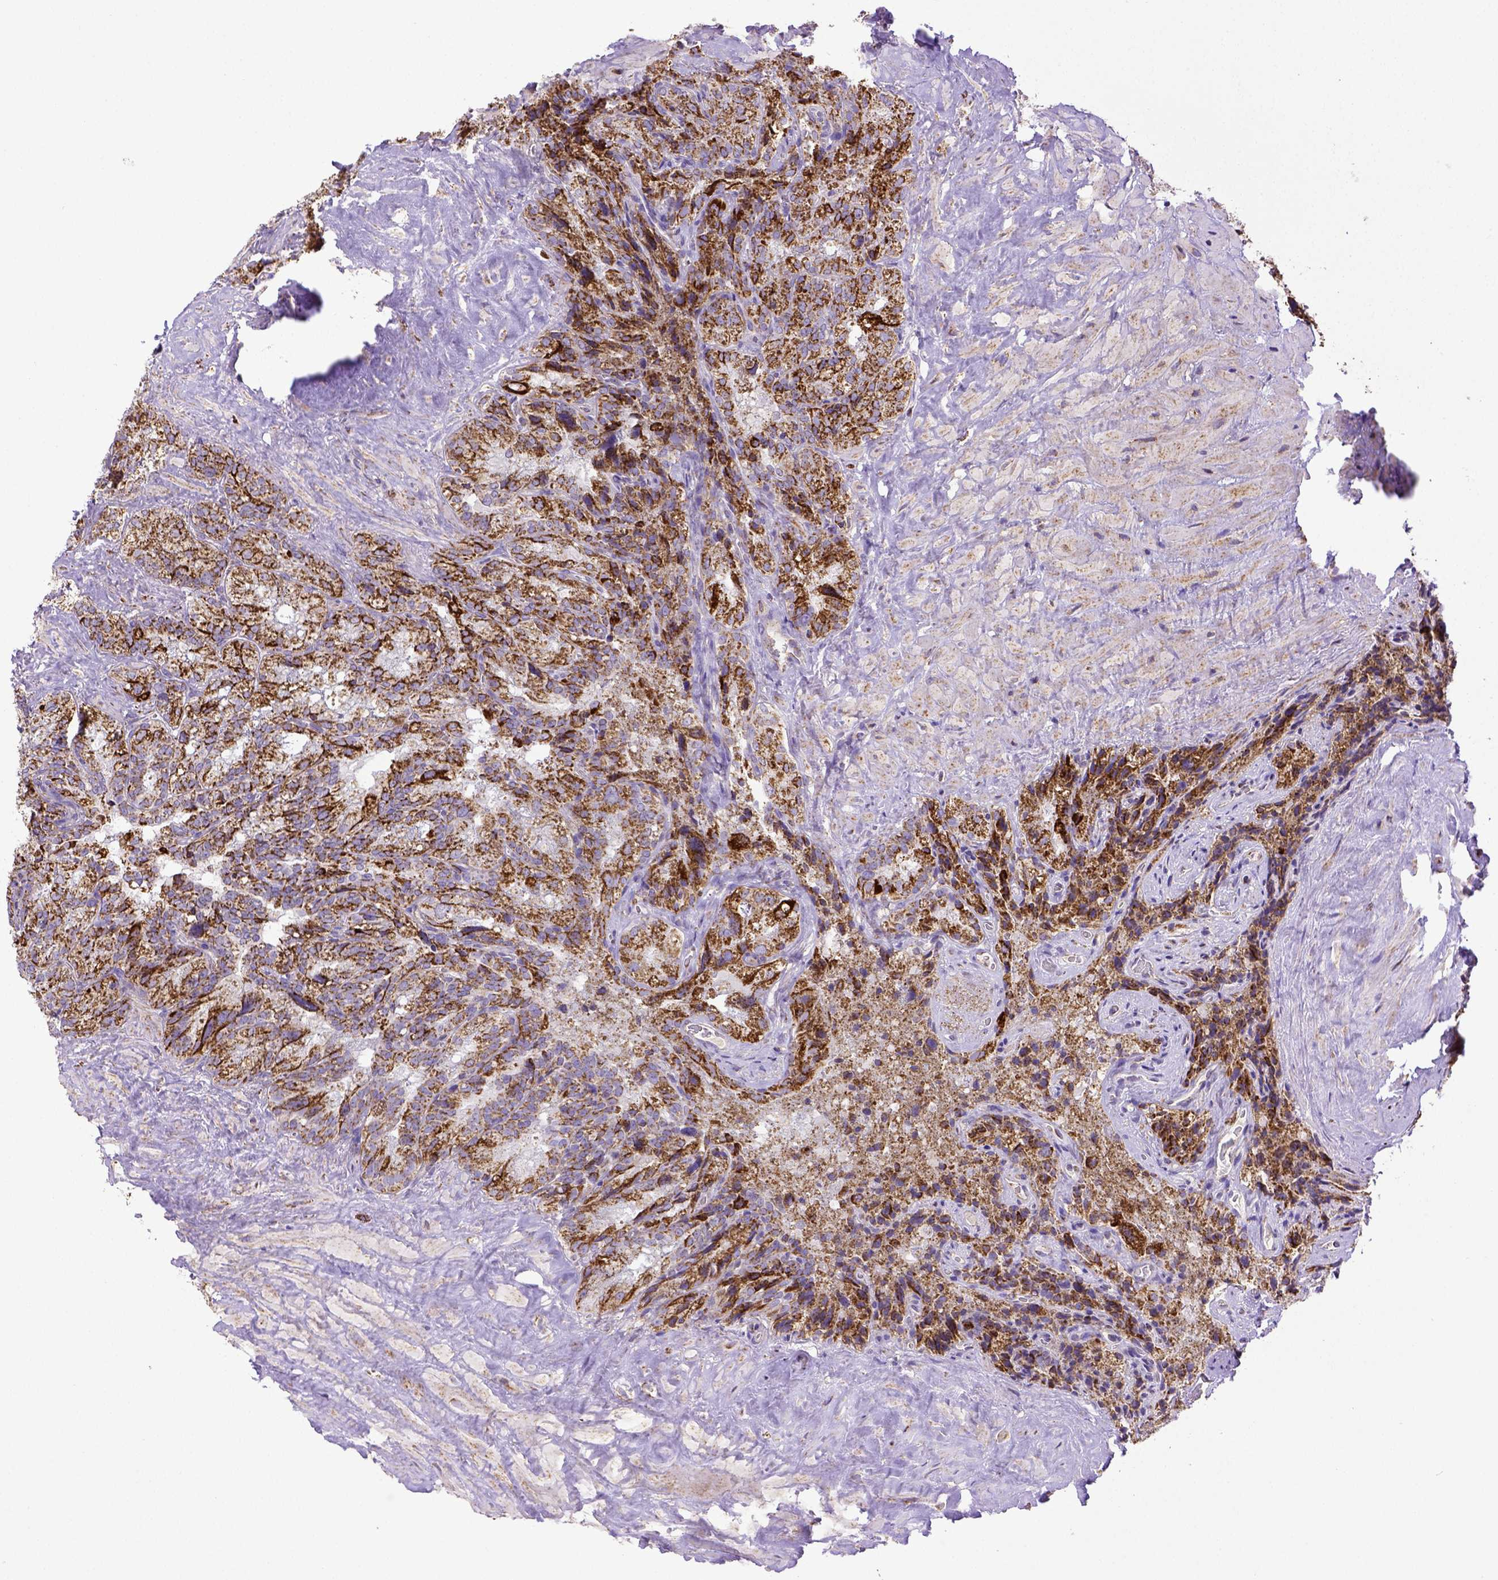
{"staining": {"intensity": "strong", "quantity": ">75%", "location": "cytoplasmic/membranous"}, "tissue": "seminal vesicle", "cell_type": "Glandular cells", "image_type": "normal", "snomed": [{"axis": "morphology", "description": "Normal tissue, NOS"}, {"axis": "topography", "description": "Prostate"}, {"axis": "topography", "description": "Seminal veicle"}], "caption": "This is a histology image of immunohistochemistry staining of benign seminal vesicle, which shows strong expression in the cytoplasmic/membranous of glandular cells.", "gene": "MT", "patient": {"sex": "male", "age": 71}}